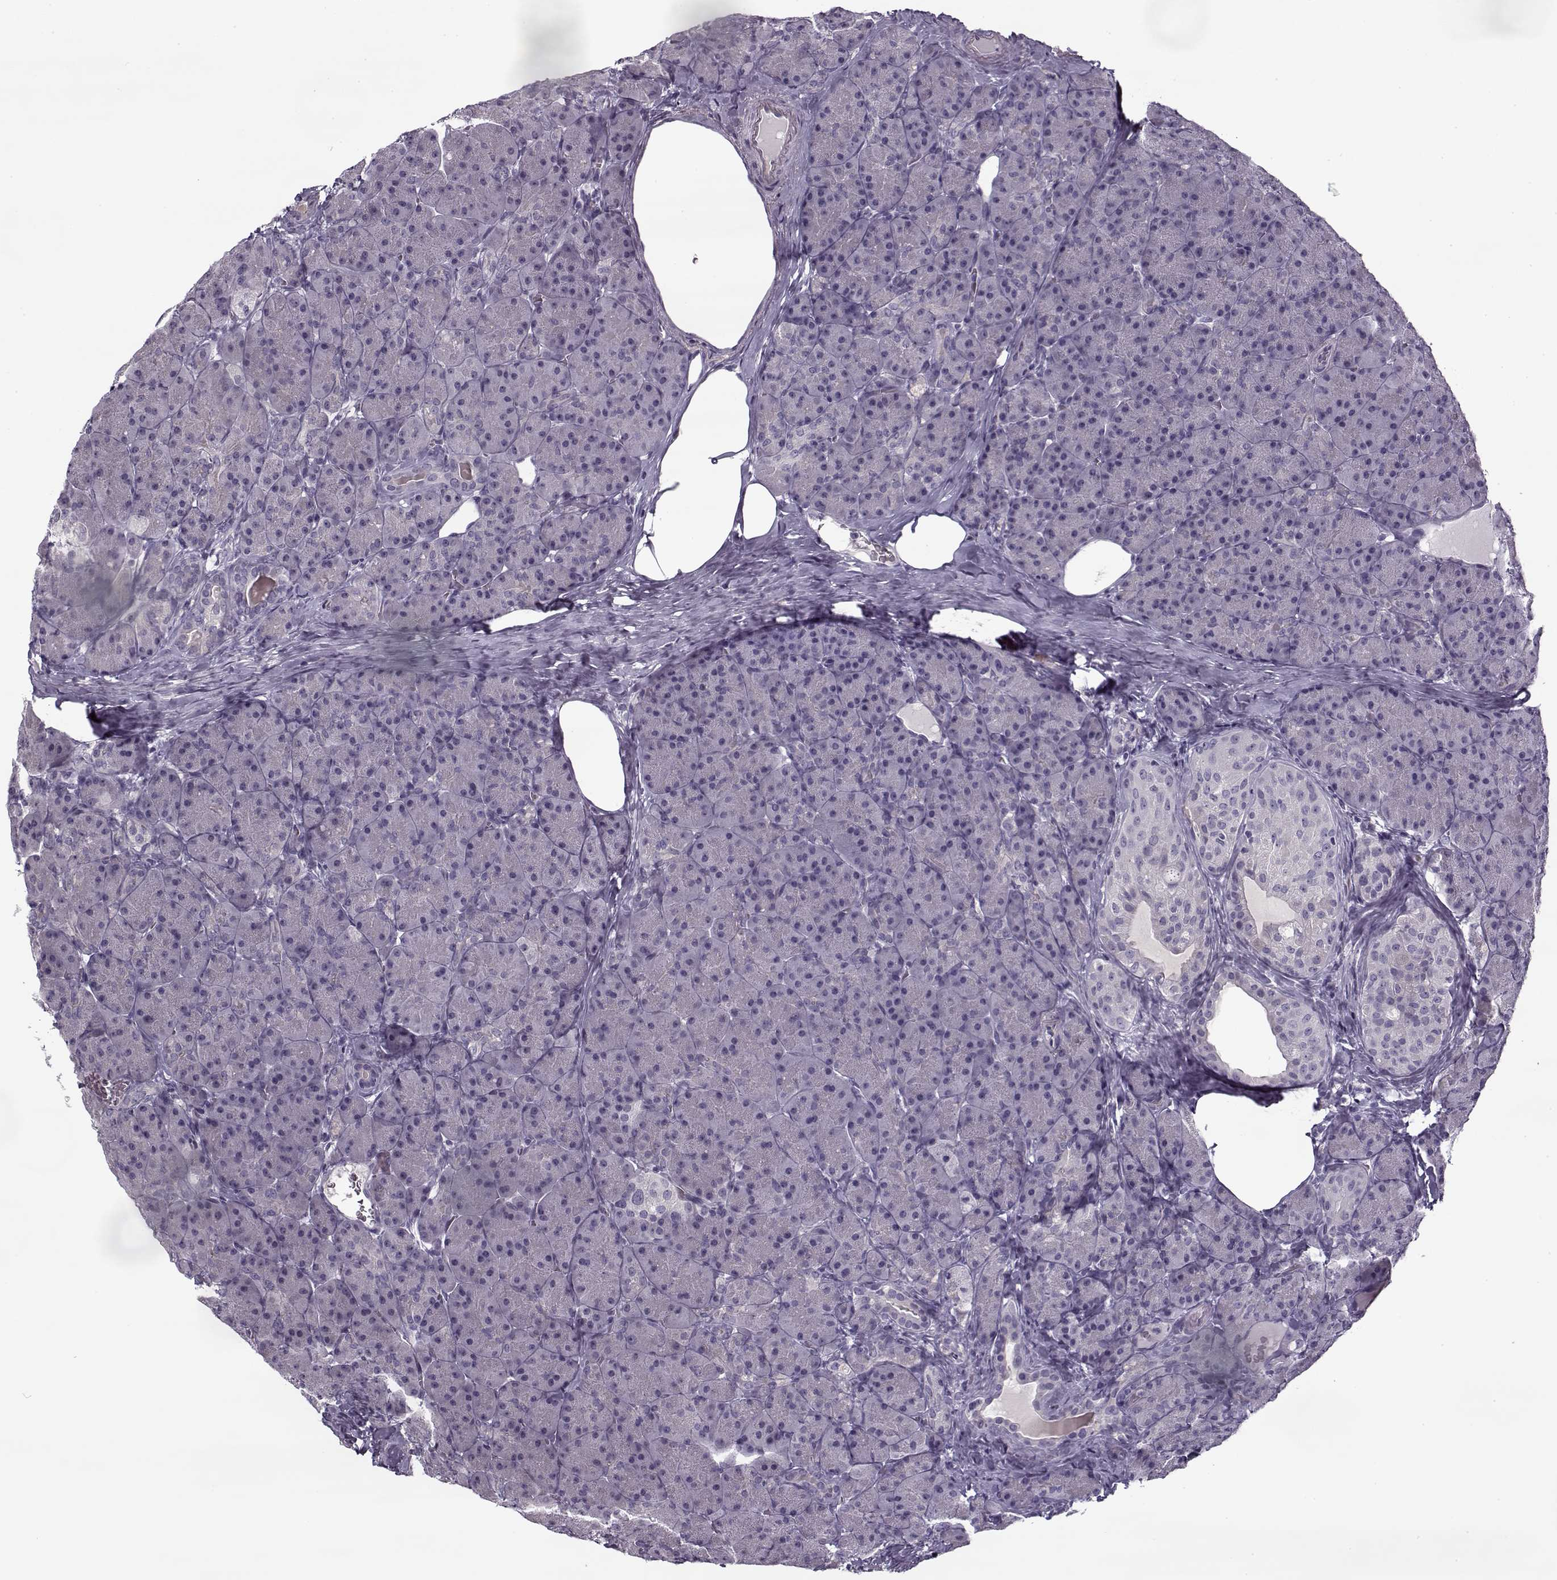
{"staining": {"intensity": "negative", "quantity": "none", "location": "none"}, "tissue": "pancreas", "cell_type": "Exocrine glandular cells", "image_type": "normal", "snomed": [{"axis": "morphology", "description": "Normal tissue, NOS"}, {"axis": "topography", "description": "Pancreas"}], "caption": "Immunohistochemistry image of unremarkable human pancreas stained for a protein (brown), which displays no expression in exocrine glandular cells. Nuclei are stained in blue.", "gene": "PNMT", "patient": {"sex": "male", "age": 57}}